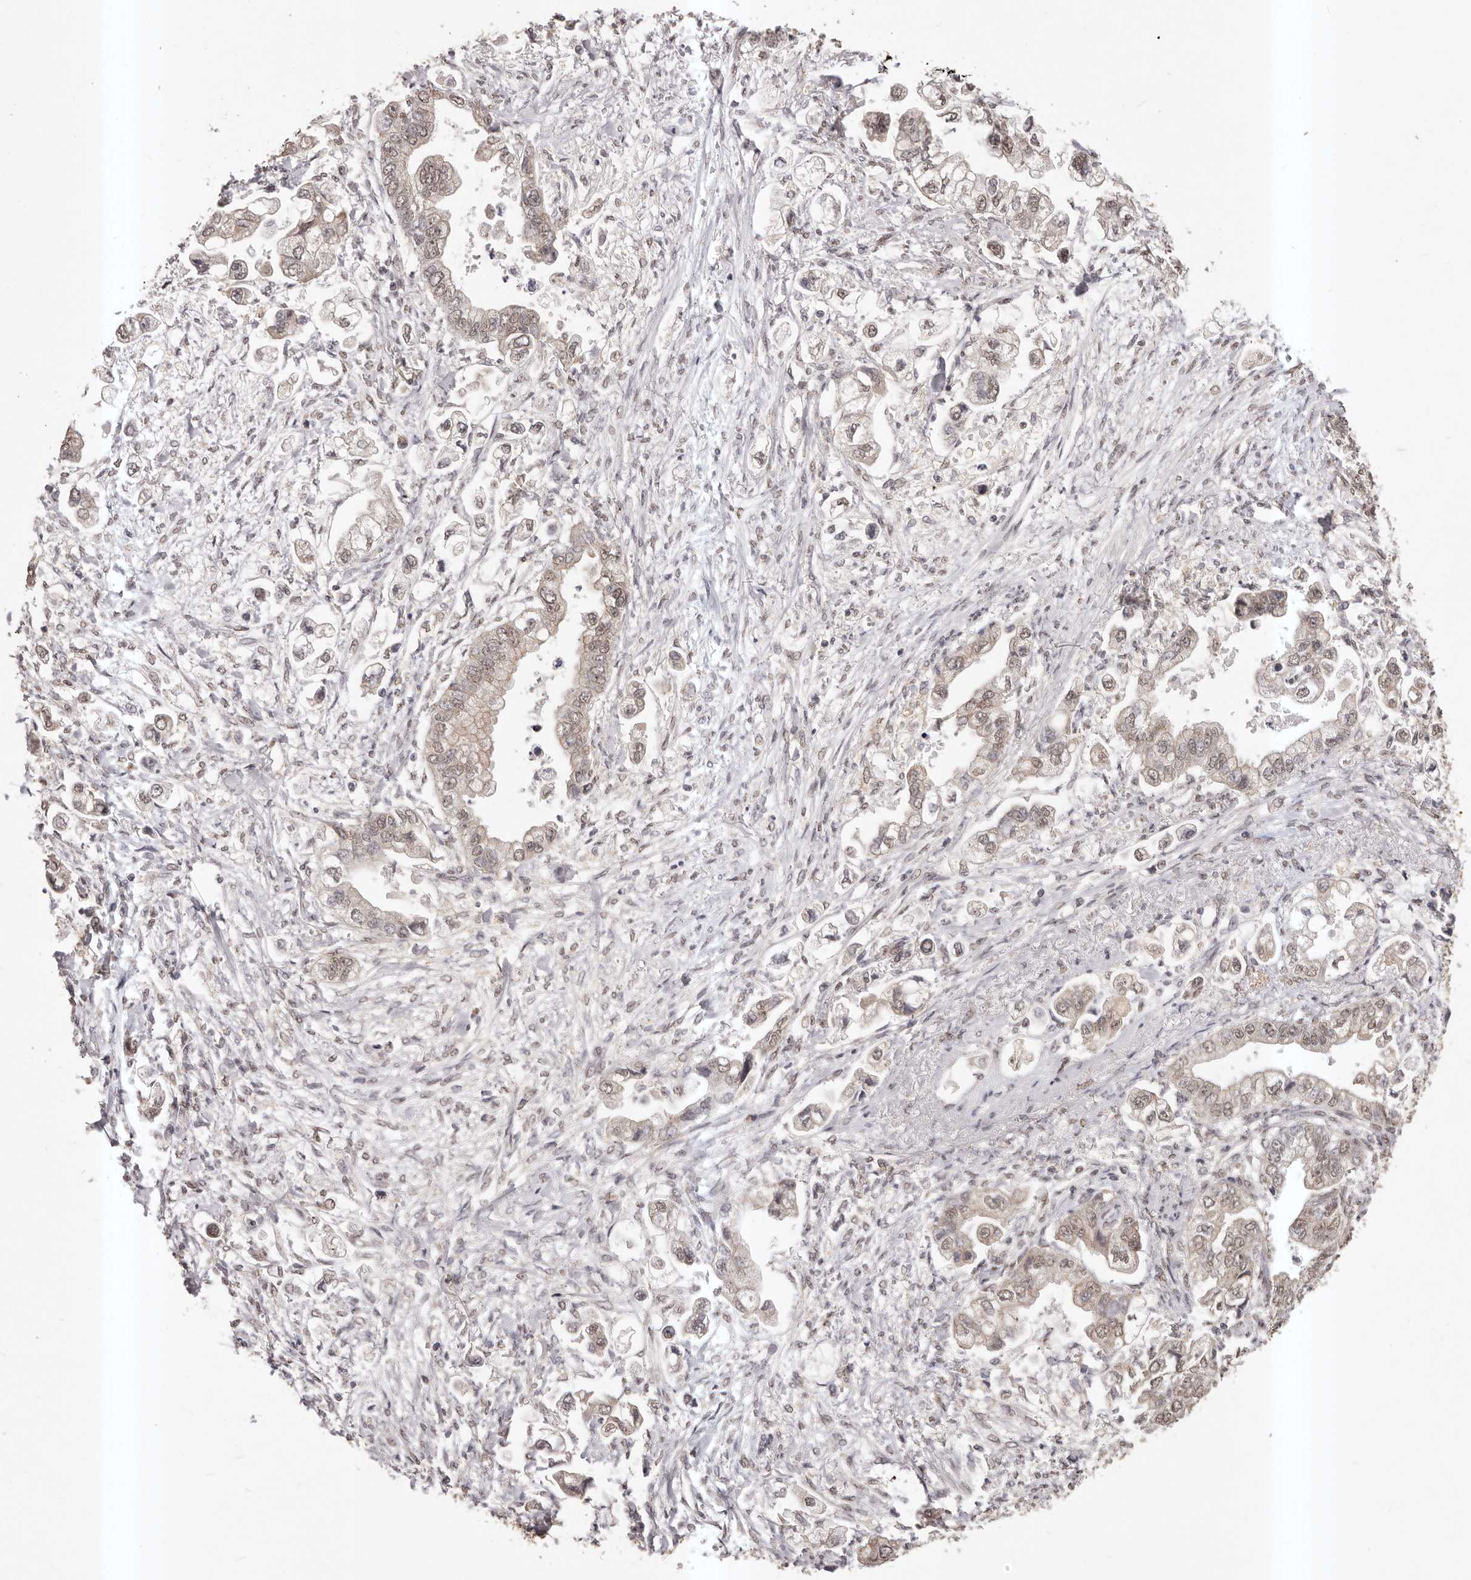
{"staining": {"intensity": "weak", "quantity": ">75%", "location": "nuclear"}, "tissue": "stomach cancer", "cell_type": "Tumor cells", "image_type": "cancer", "snomed": [{"axis": "morphology", "description": "Adenocarcinoma, NOS"}, {"axis": "topography", "description": "Stomach"}], "caption": "Stomach cancer (adenocarcinoma) was stained to show a protein in brown. There is low levels of weak nuclear expression in approximately >75% of tumor cells. (Brightfield microscopy of DAB IHC at high magnification).", "gene": "RPS6KA5", "patient": {"sex": "male", "age": 62}}